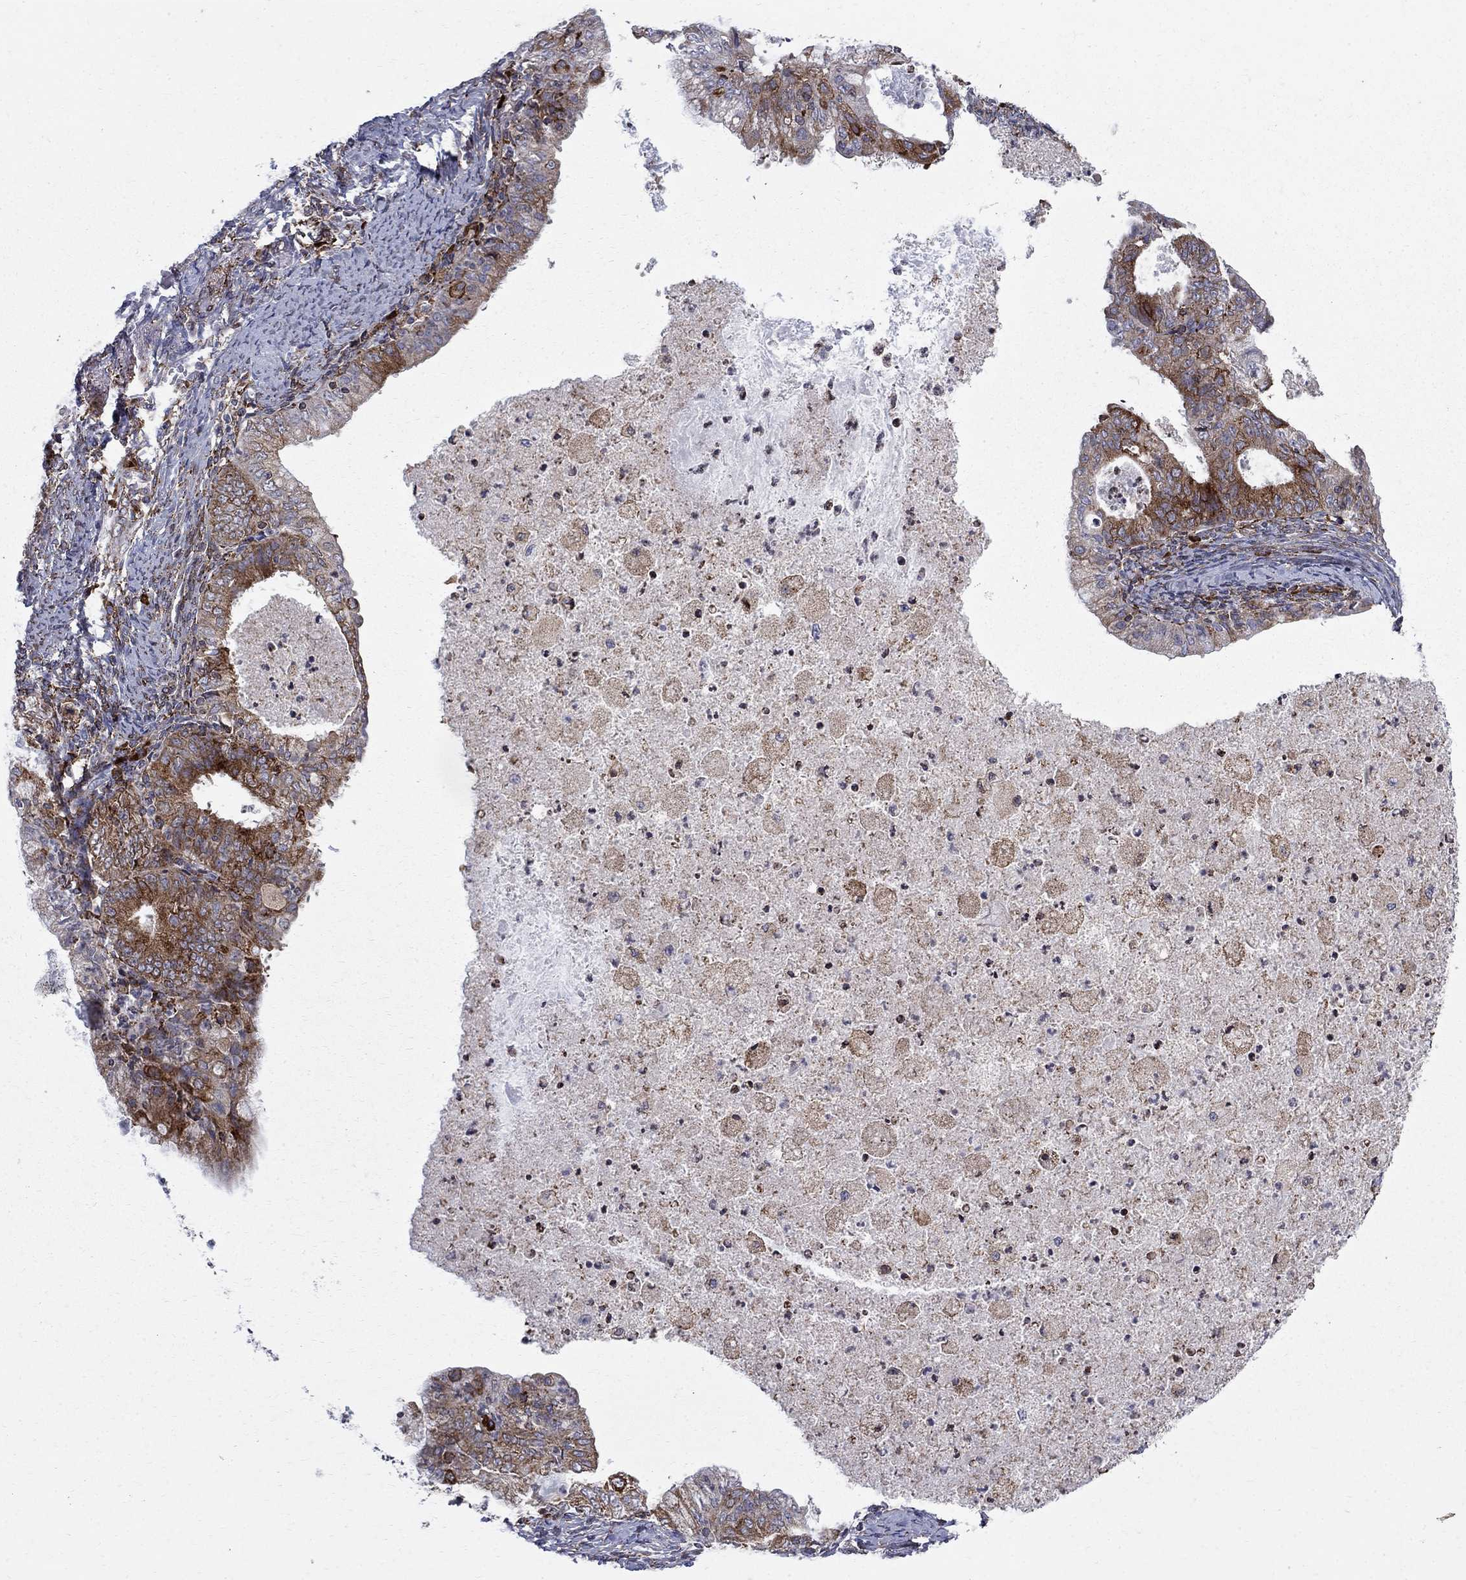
{"staining": {"intensity": "strong", "quantity": "<25%", "location": "cytoplasmic/membranous"}, "tissue": "endometrial cancer", "cell_type": "Tumor cells", "image_type": "cancer", "snomed": [{"axis": "morphology", "description": "Adenocarcinoma, NOS"}, {"axis": "topography", "description": "Endometrium"}], "caption": "Tumor cells exhibit medium levels of strong cytoplasmic/membranous positivity in approximately <25% of cells in endometrial cancer. The staining is performed using DAB brown chromogen to label protein expression. The nuclei are counter-stained blue using hematoxylin.", "gene": "CAB39L", "patient": {"sex": "female", "age": 57}}